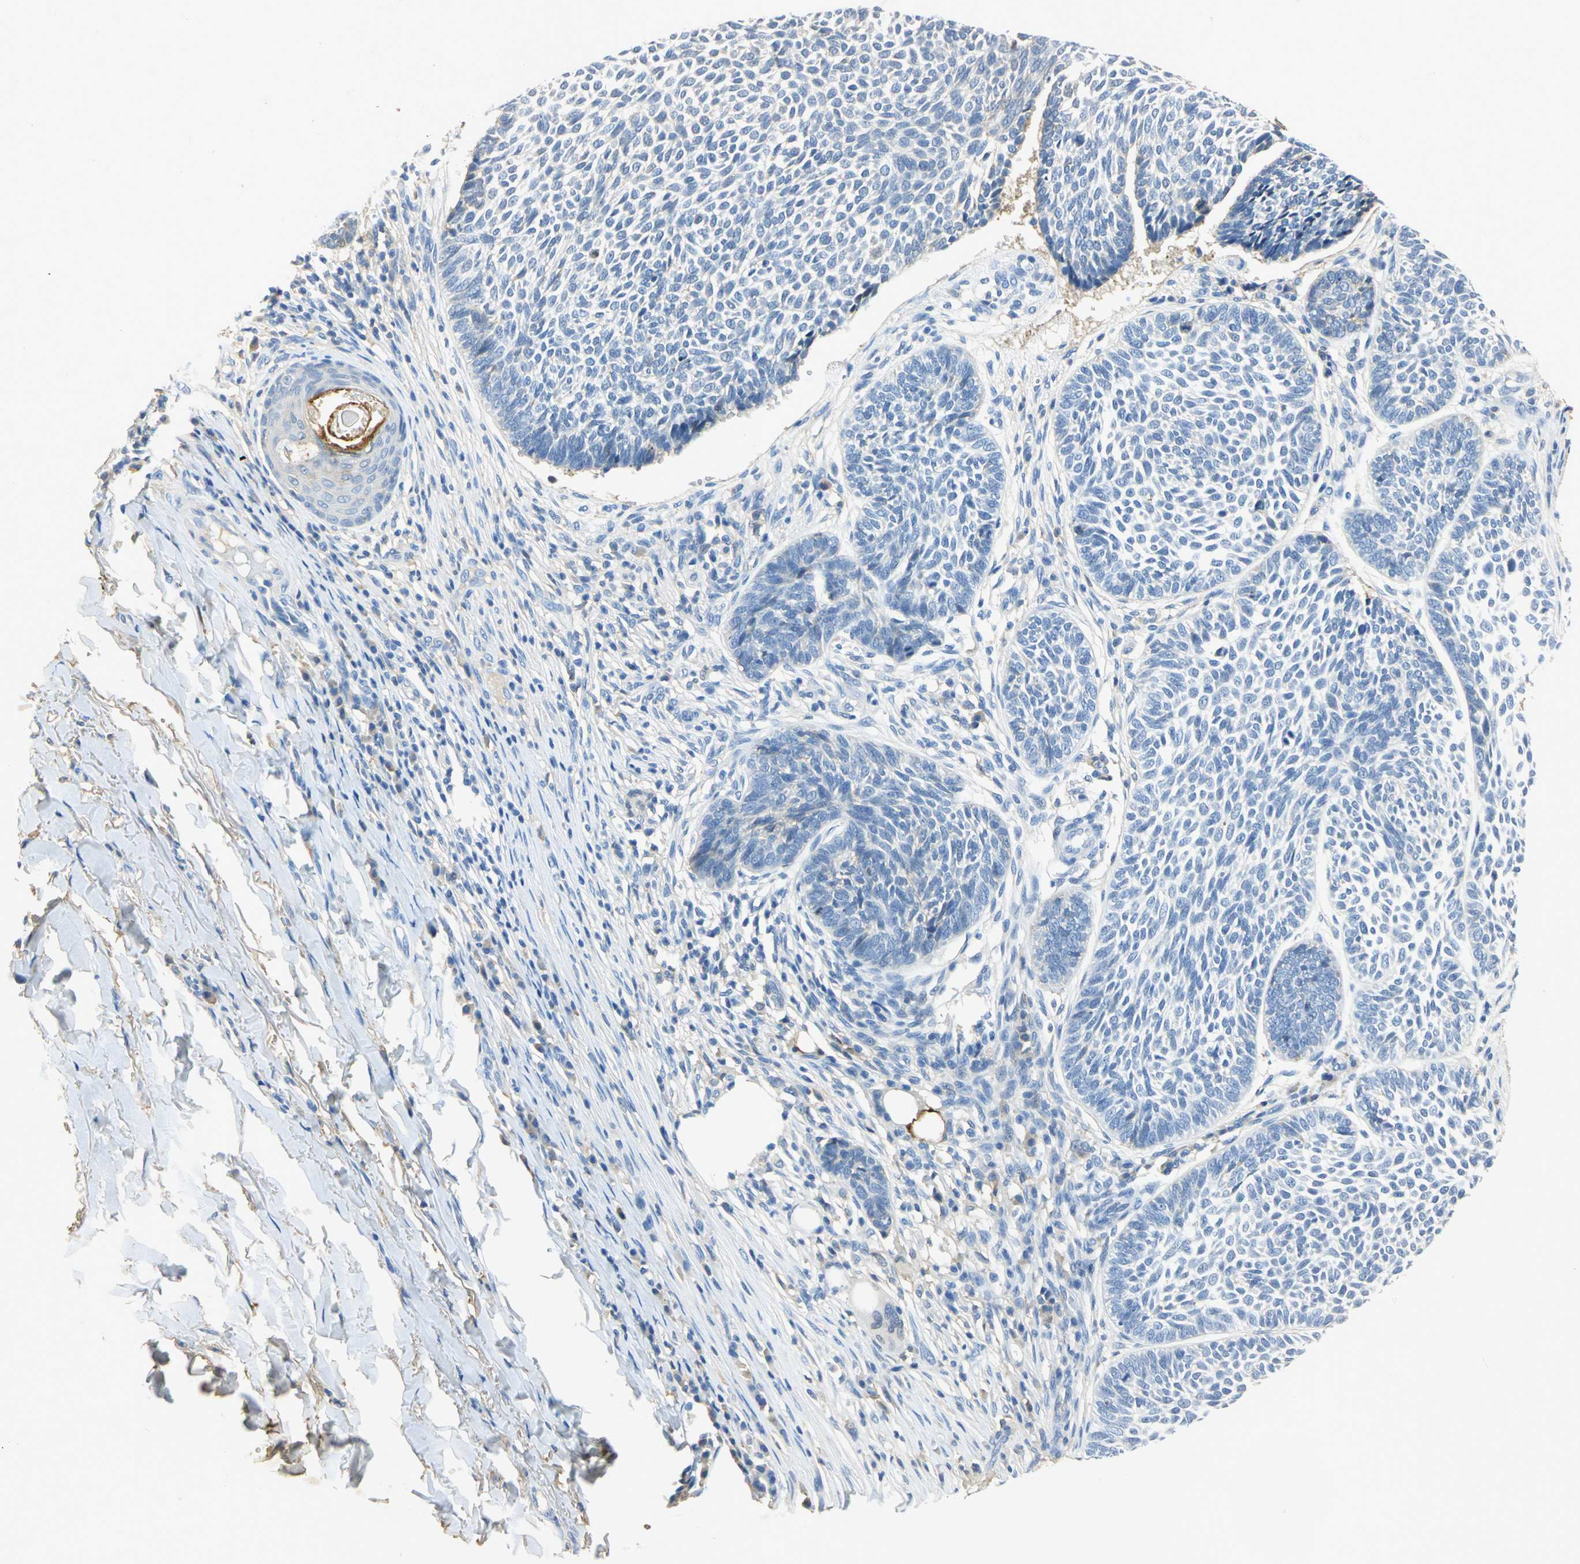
{"staining": {"intensity": "negative", "quantity": "none", "location": "none"}, "tissue": "skin cancer", "cell_type": "Tumor cells", "image_type": "cancer", "snomed": [{"axis": "morphology", "description": "Normal tissue, NOS"}, {"axis": "morphology", "description": "Basal cell carcinoma"}, {"axis": "topography", "description": "Skin"}], "caption": "An image of human skin cancer (basal cell carcinoma) is negative for staining in tumor cells.", "gene": "ANXA4", "patient": {"sex": "male", "age": 87}}